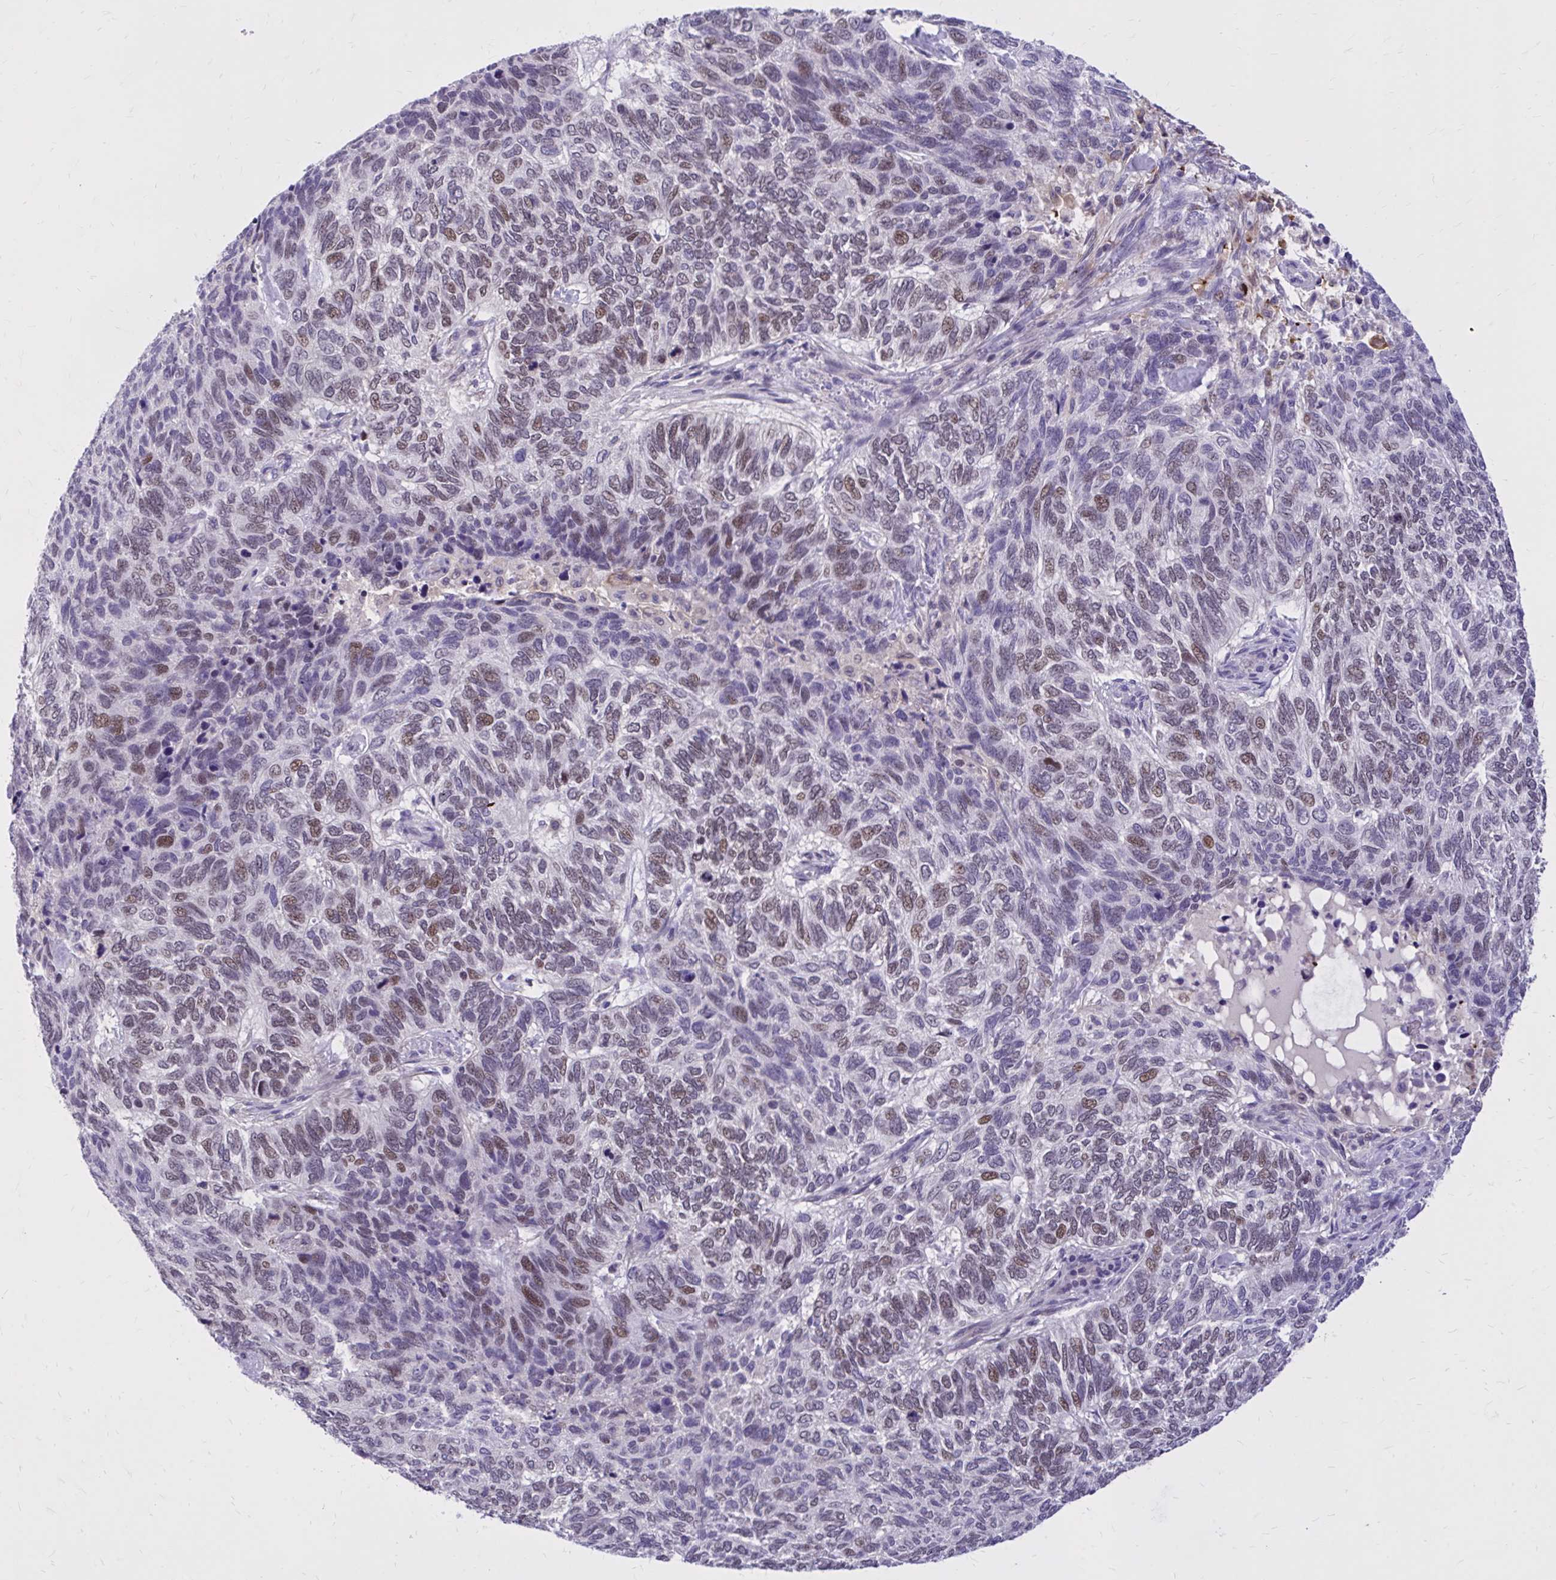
{"staining": {"intensity": "moderate", "quantity": "25%-75%", "location": "nuclear"}, "tissue": "skin cancer", "cell_type": "Tumor cells", "image_type": "cancer", "snomed": [{"axis": "morphology", "description": "Basal cell carcinoma"}, {"axis": "topography", "description": "Skin"}], "caption": "Skin cancer (basal cell carcinoma) stained for a protein (brown) displays moderate nuclear positive expression in approximately 25%-75% of tumor cells.", "gene": "ZBTB25", "patient": {"sex": "female", "age": 65}}